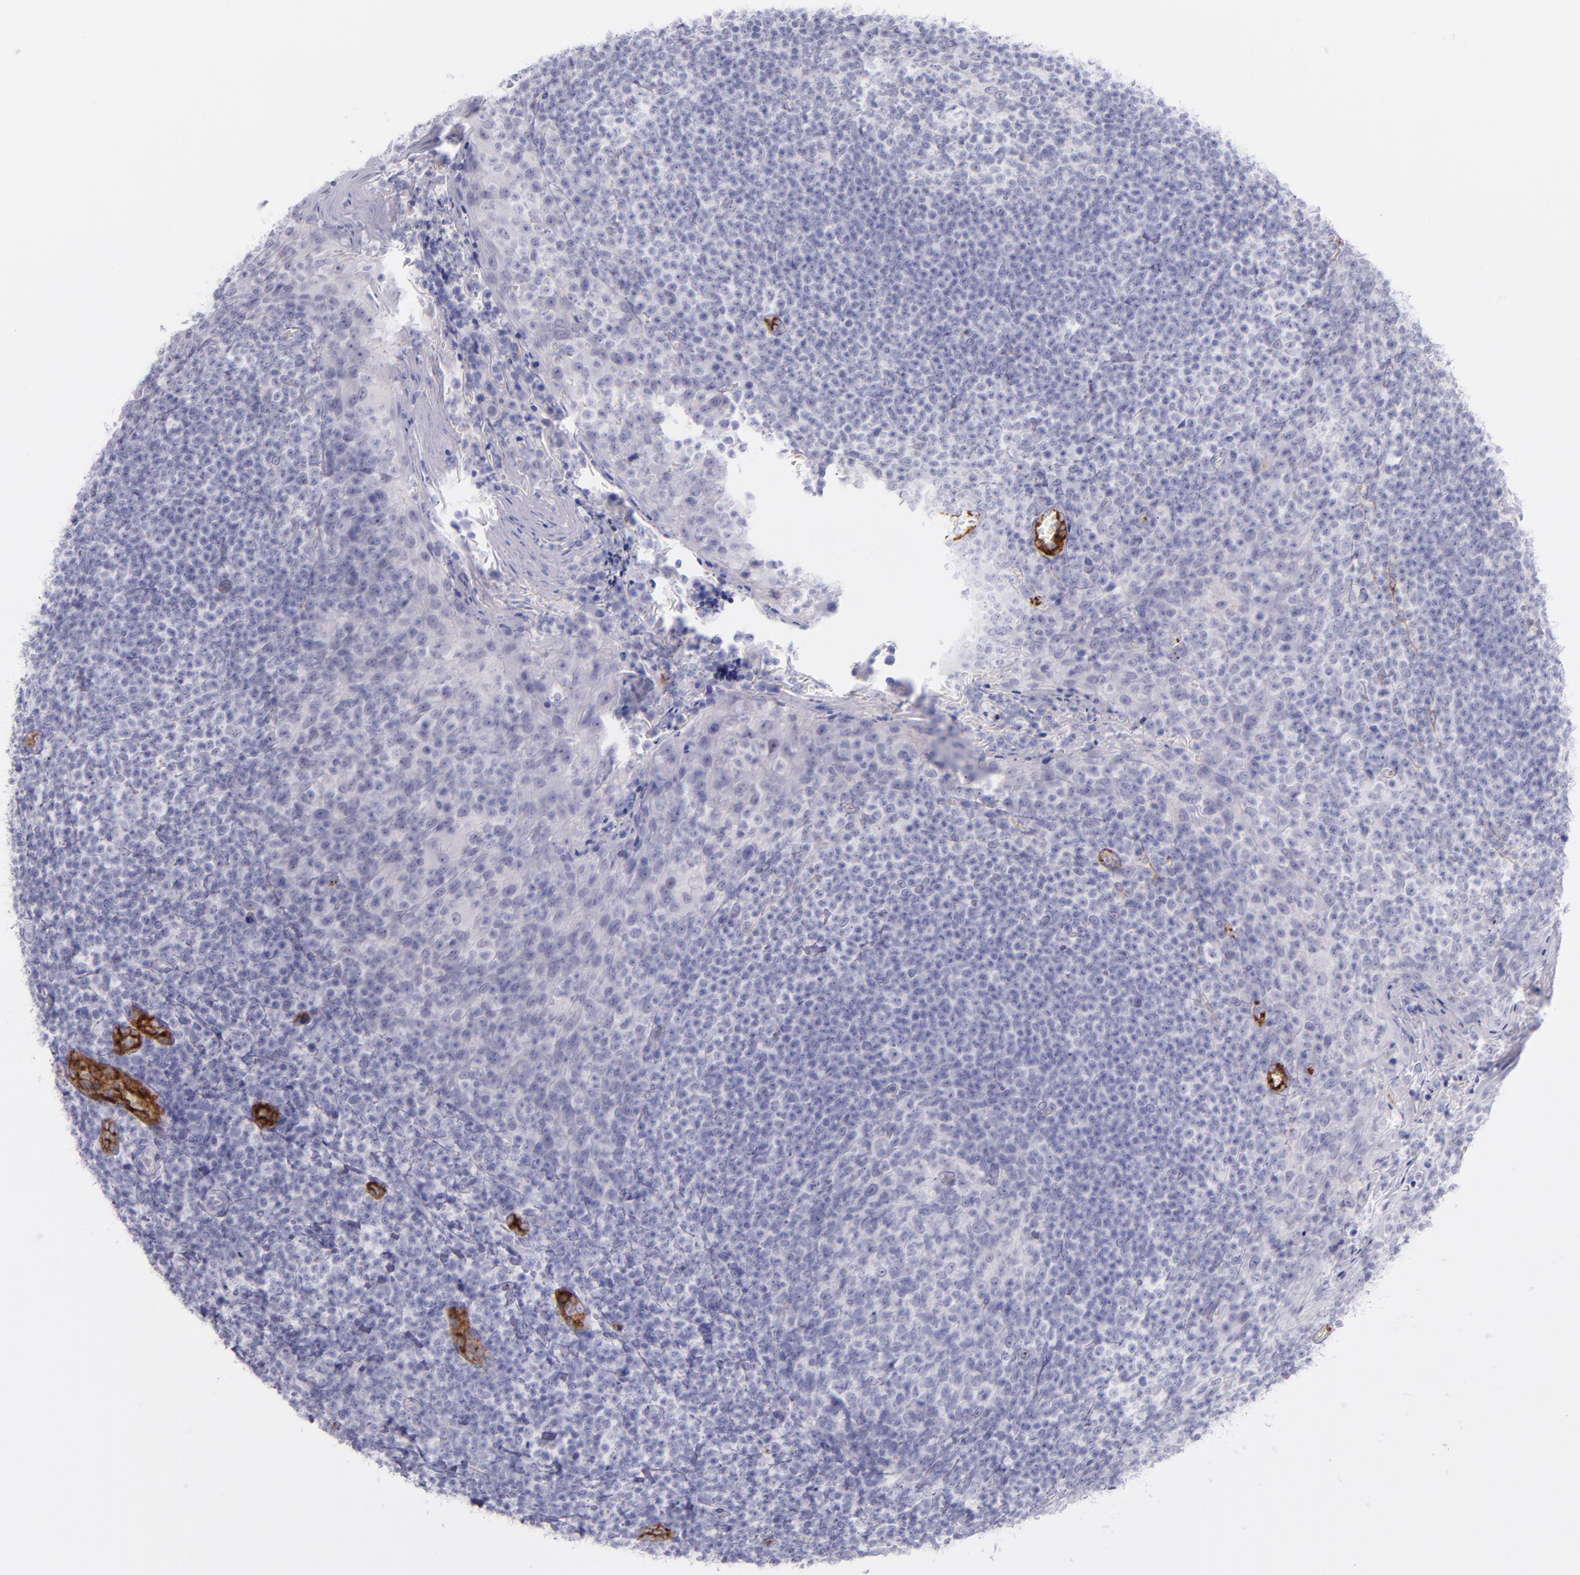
{"staining": {"intensity": "negative", "quantity": "none", "location": "none"}, "tissue": "tonsil", "cell_type": "Germinal center cells", "image_type": "normal", "snomed": [{"axis": "morphology", "description": "Normal tissue, NOS"}, {"axis": "topography", "description": "Tonsil"}], "caption": "DAB immunohistochemical staining of unremarkable human tonsil demonstrates no significant positivity in germinal center cells. (DAB IHC with hematoxylin counter stain).", "gene": "SELE", "patient": {"sex": "male", "age": 31}}